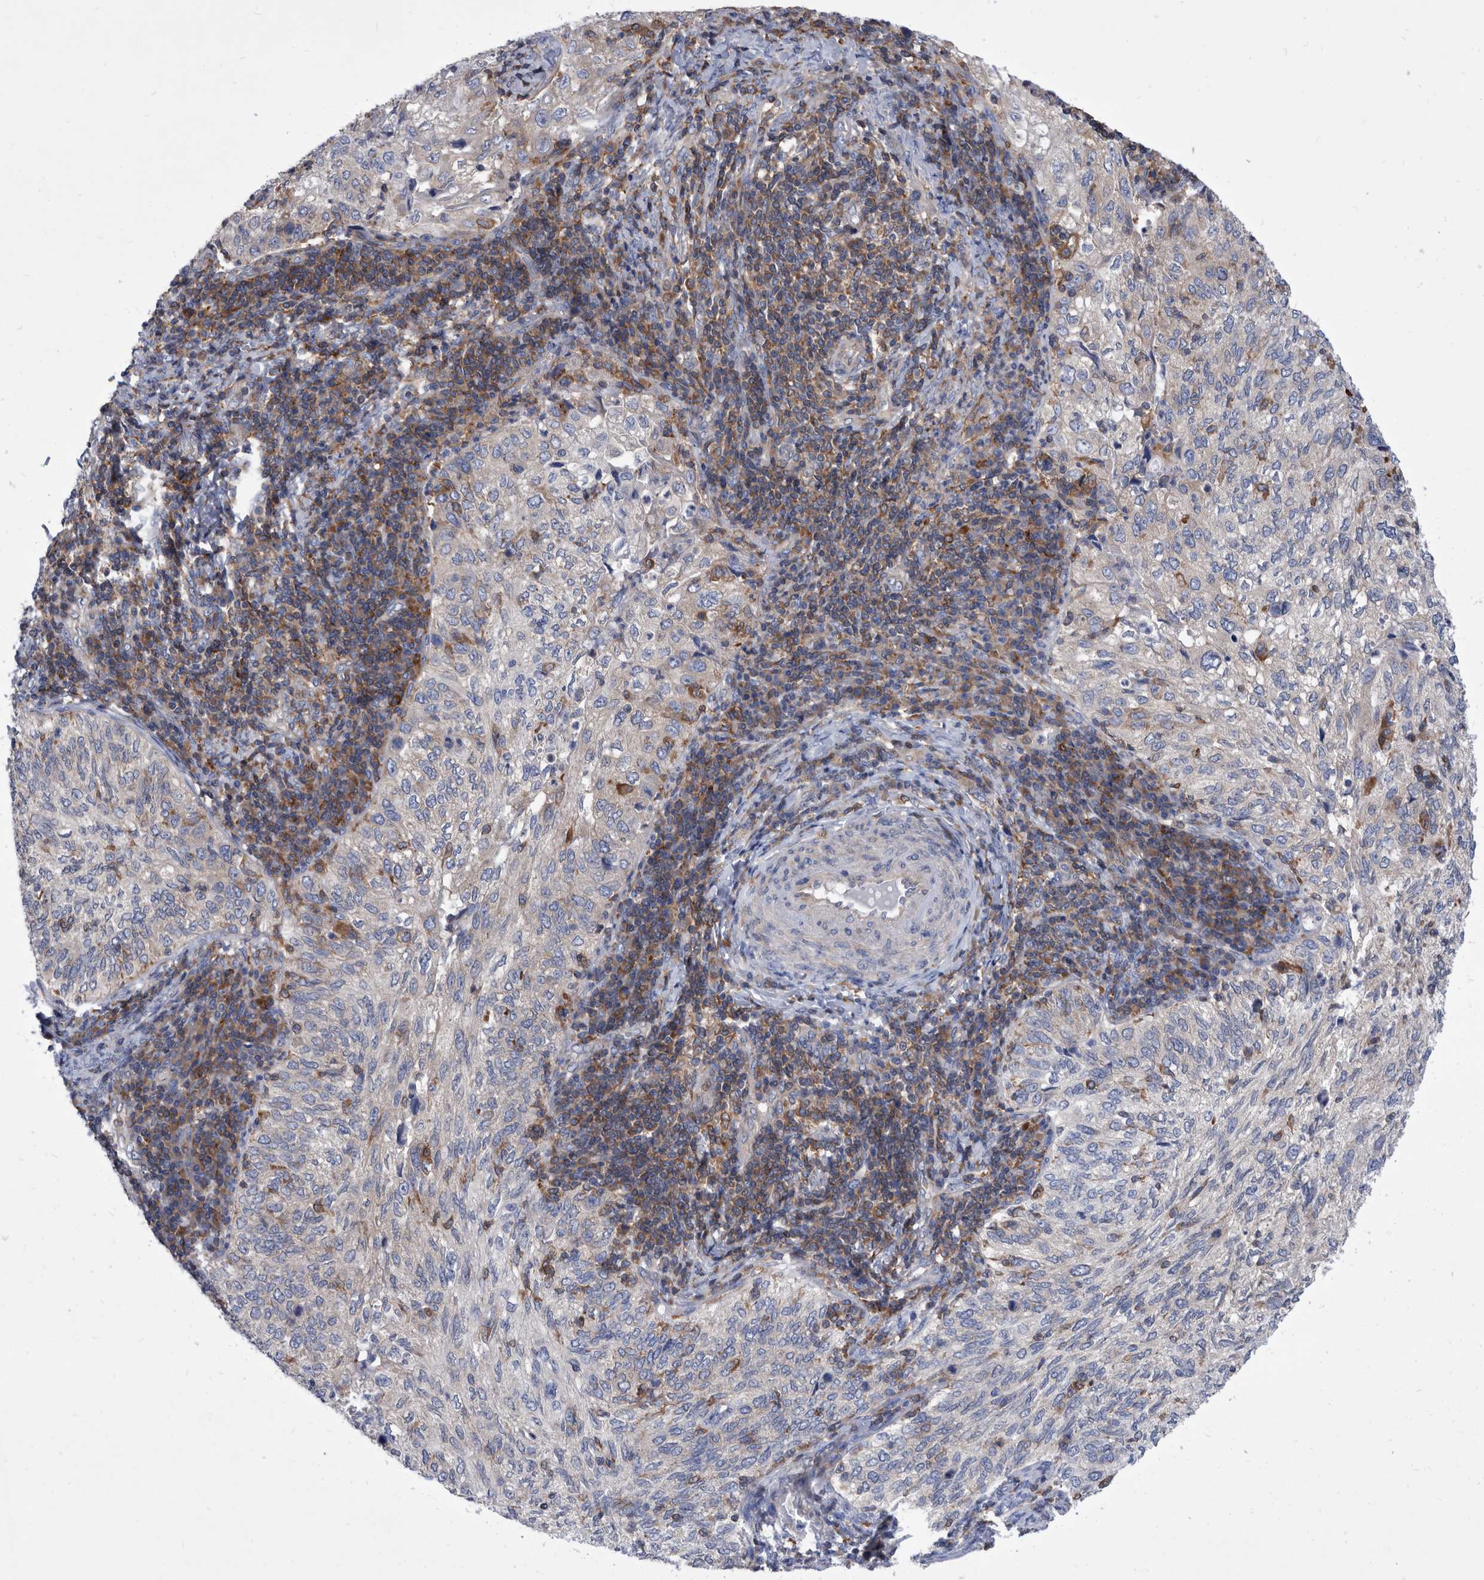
{"staining": {"intensity": "negative", "quantity": "none", "location": "none"}, "tissue": "cervical cancer", "cell_type": "Tumor cells", "image_type": "cancer", "snomed": [{"axis": "morphology", "description": "Squamous cell carcinoma, NOS"}, {"axis": "topography", "description": "Cervix"}], "caption": "This is a histopathology image of IHC staining of cervical cancer (squamous cell carcinoma), which shows no staining in tumor cells. Nuclei are stained in blue.", "gene": "SMG7", "patient": {"sex": "female", "age": 30}}